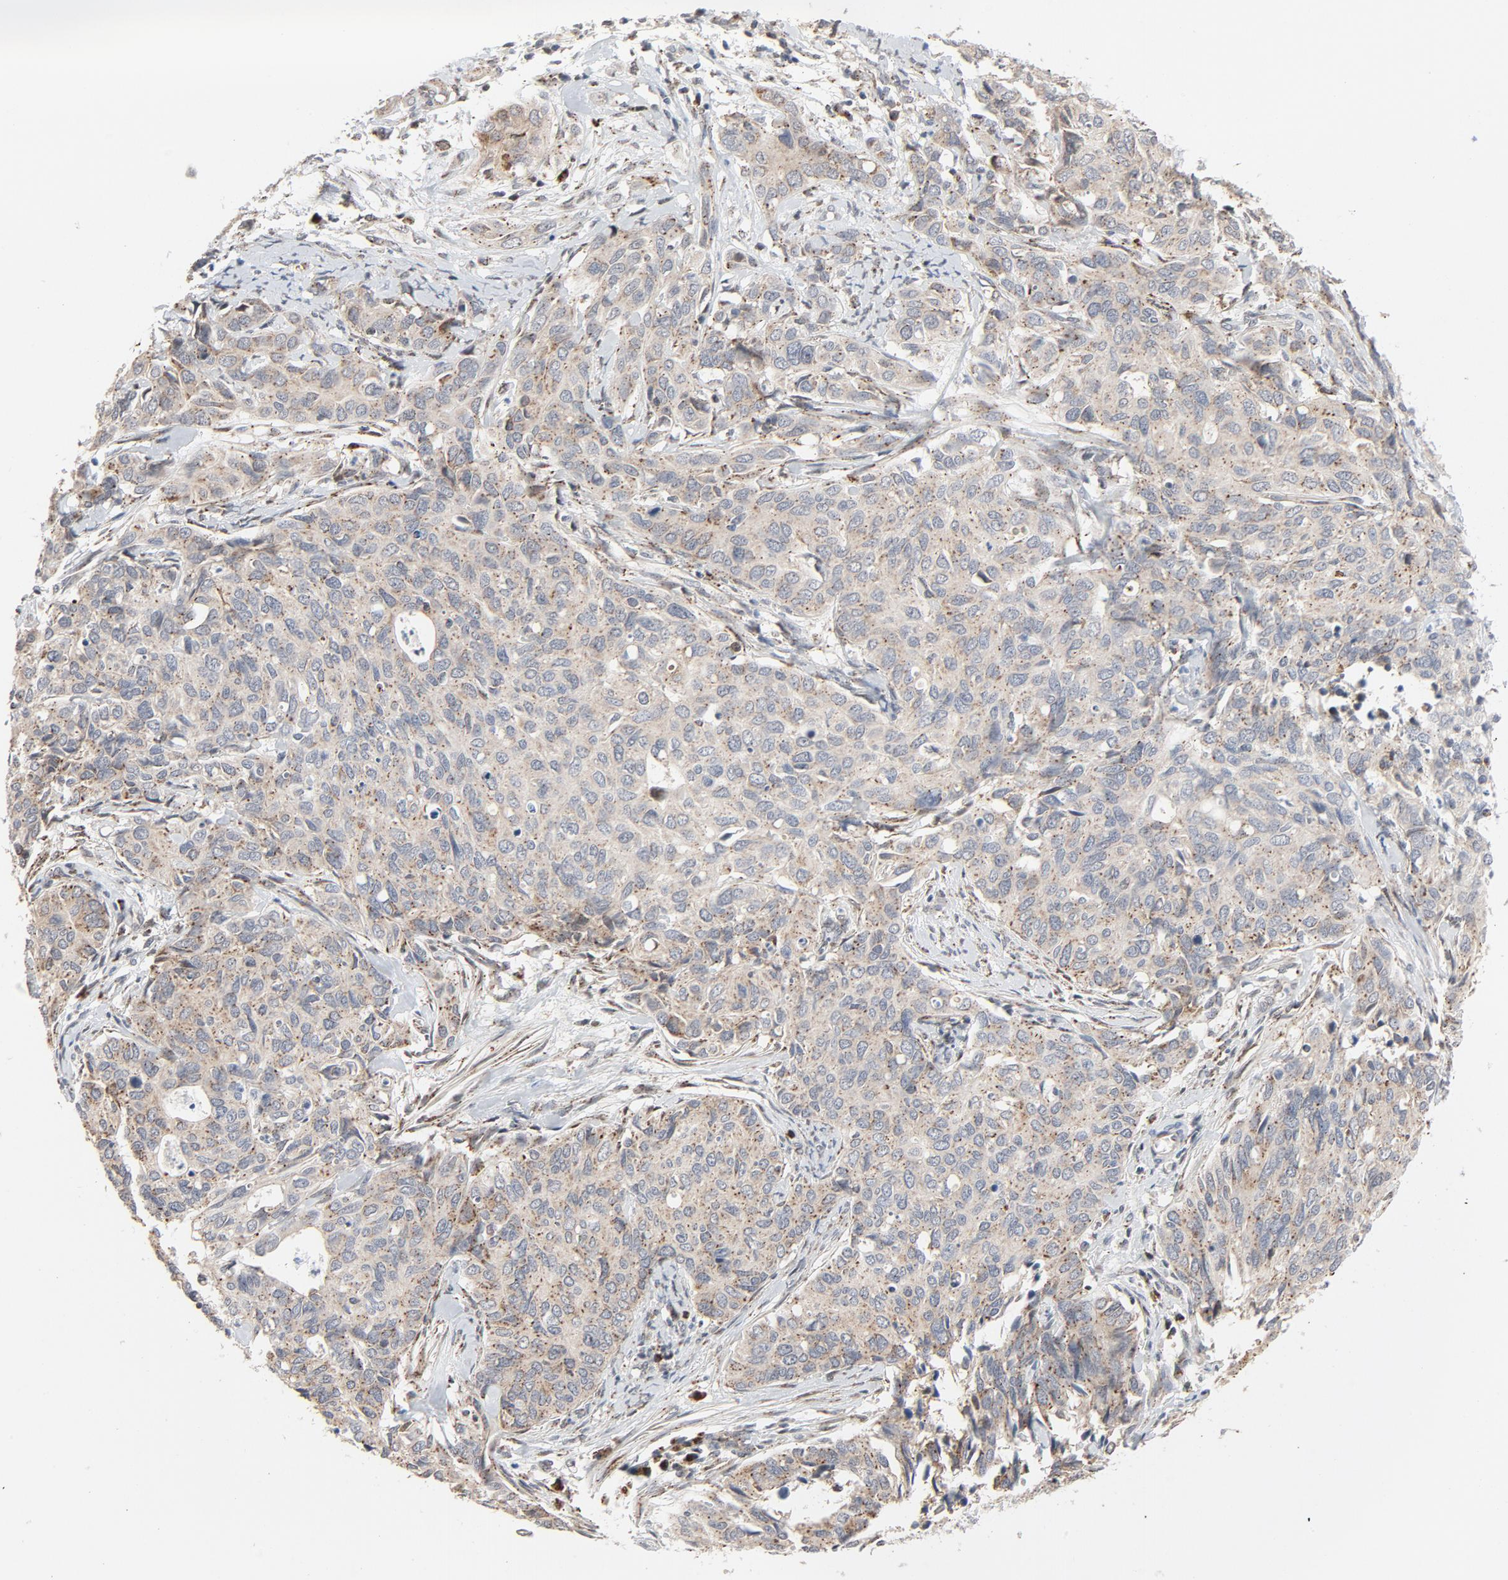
{"staining": {"intensity": "weak", "quantity": "<25%", "location": "cytoplasmic/membranous"}, "tissue": "cervical cancer", "cell_type": "Tumor cells", "image_type": "cancer", "snomed": [{"axis": "morphology", "description": "Squamous cell carcinoma, NOS"}, {"axis": "topography", "description": "Cervix"}], "caption": "Tumor cells are negative for brown protein staining in cervical squamous cell carcinoma.", "gene": "RPL12", "patient": {"sex": "female", "age": 45}}